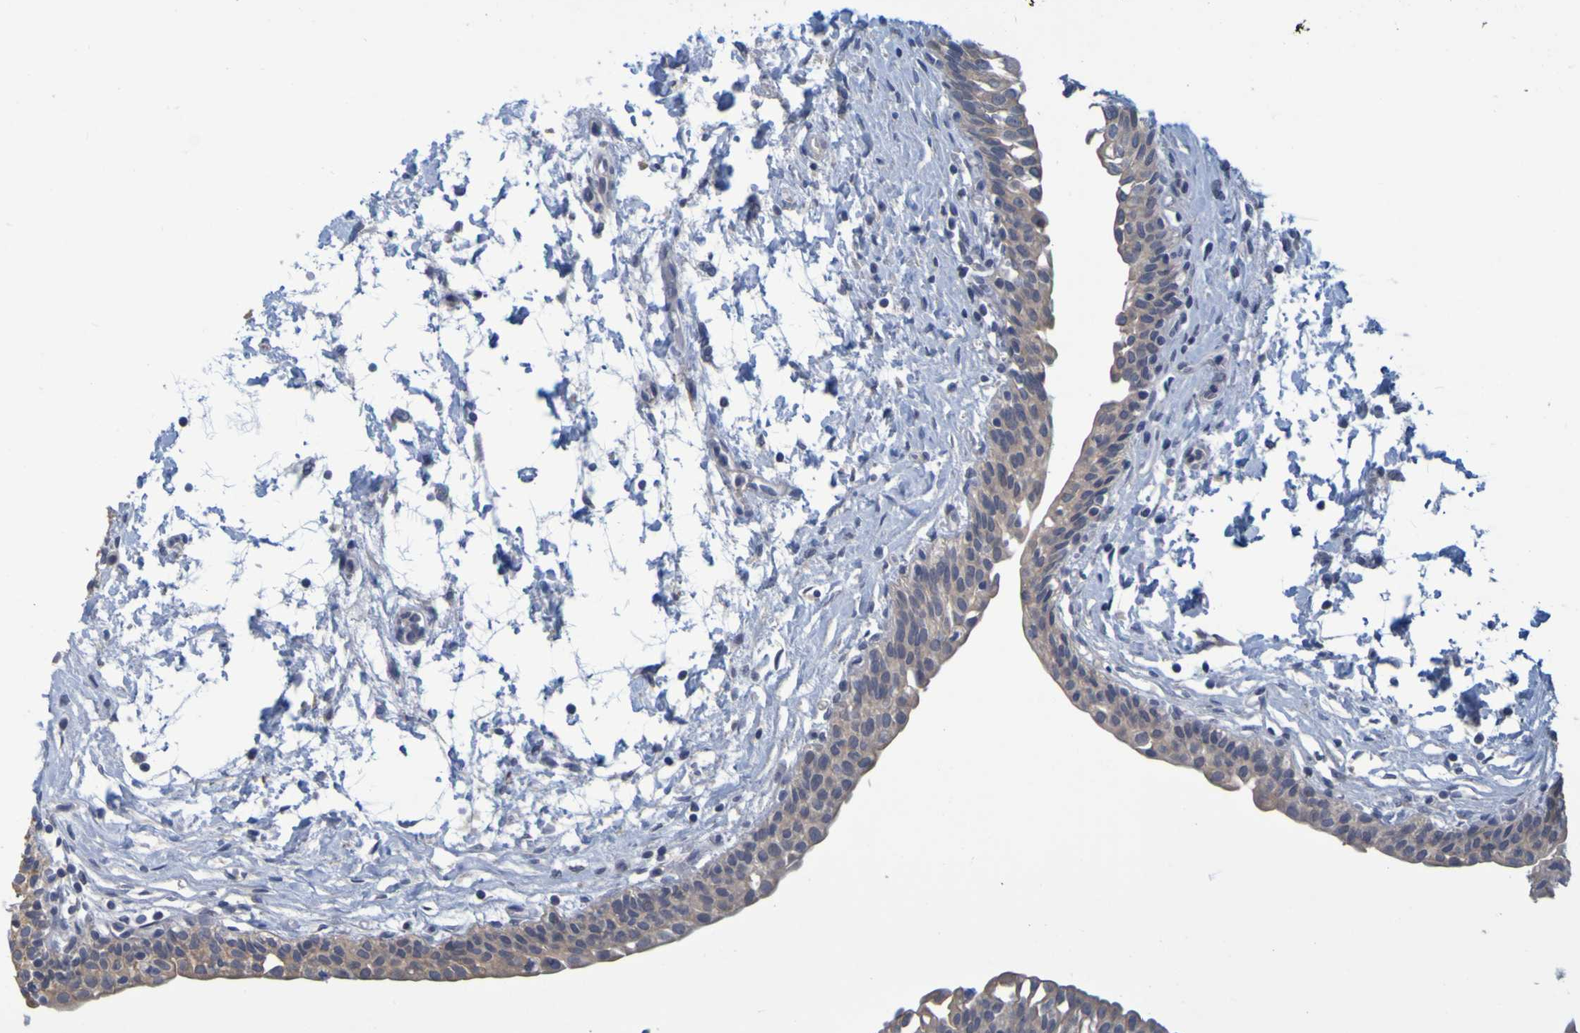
{"staining": {"intensity": "weak", "quantity": "25%-75%", "location": "cytoplasmic/membranous"}, "tissue": "urinary bladder", "cell_type": "Urothelial cells", "image_type": "normal", "snomed": [{"axis": "morphology", "description": "Normal tissue, NOS"}, {"axis": "topography", "description": "Urinary bladder"}], "caption": "DAB (3,3'-diaminobenzidine) immunohistochemical staining of normal human urinary bladder reveals weak cytoplasmic/membranous protein expression in about 25%-75% of urothelial cells. (DAB (3,3'-diaminobenzidine) = brown stain, brightfield microscopy at high magnification).", "gene": "ENDOU", "patient": {"sex": "male", "age": 55}}